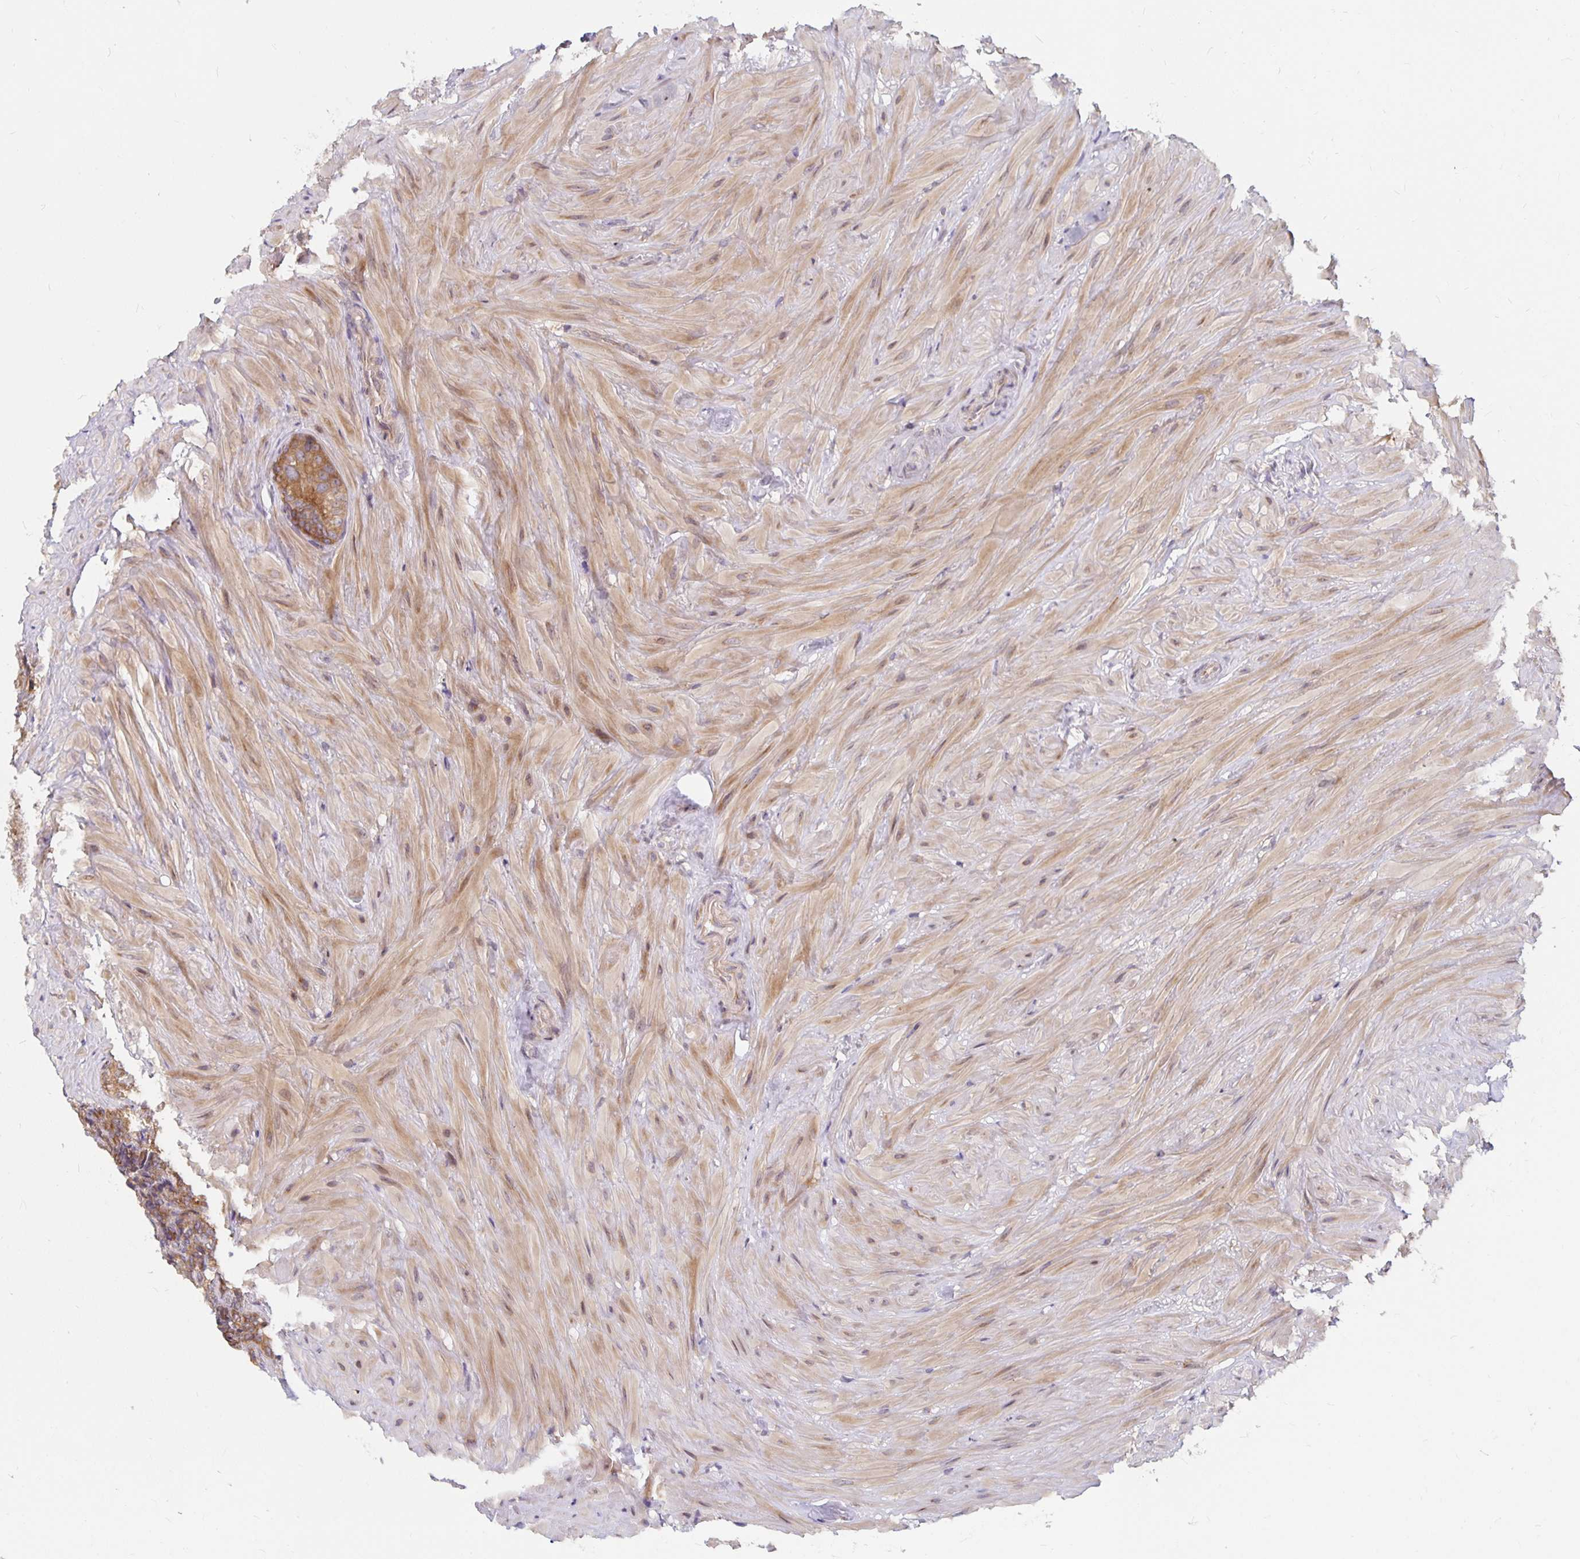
{"staining": {"intensity": "moderate", "quantity": ">75%", "location": "cytoplasmic/membranous"}, "tissue": "seminal vesicle", "cell_type": "Glandular cells", "image_type": "normal", "snomed": [{"axis": "morphology", "description": "Normal tissue, NOS"}, {"axis": "topography", "description": "Seminal veicle"}], "caption": "Immunohistochemical staining of benign seminal vesicle shows medium levels of moderate cytoplasmic/membranous staining in approximately >75% of glandular cells. Ihc stains the protein in brown and the nuclei are stained blue.", "gene": "PDAP1", "patient": {"sex": "male", "age": 68}}